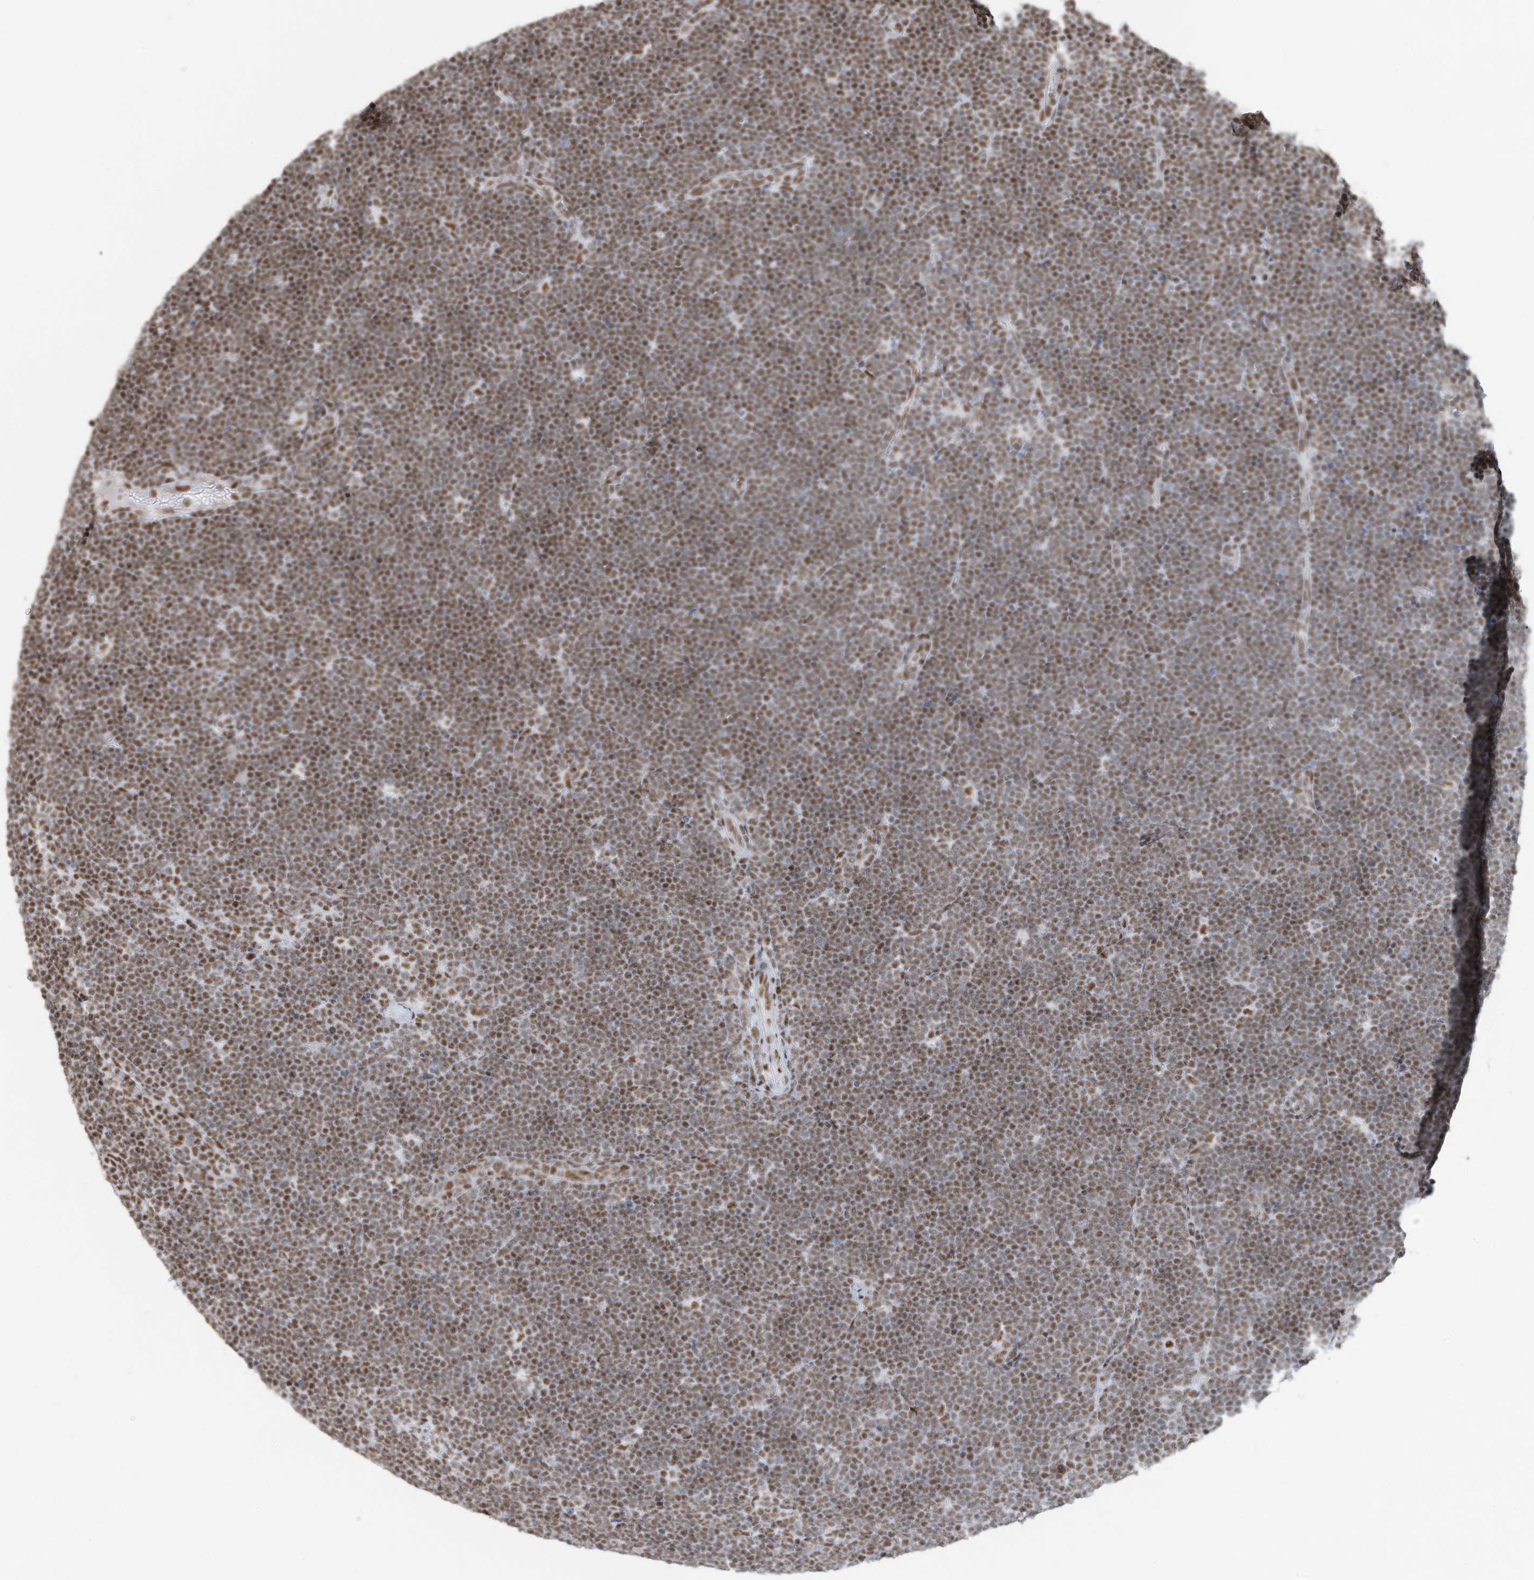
{"staining": {"intensity": "moderate", "quantity": ">75%", "location": "nuclear"}, "tissue": "lymphoma", "cell_type": "Tumor cells", "image_type": "cancer", "snomed": [{"axis": "morphology", "description": "Malignant lymphoma, non-Hodgkin's type, High grade"}, {"axis": "topography", "description": "Lymph node"}], "caption": "Protein analysis of high-grade malignant lymphoma, non-Hodgkin's type tissue reveals moderate nuclear expression in about >75% of tumor cells.", "gene": "SARNP", "patient": {"sex": "male", "age": 13}}